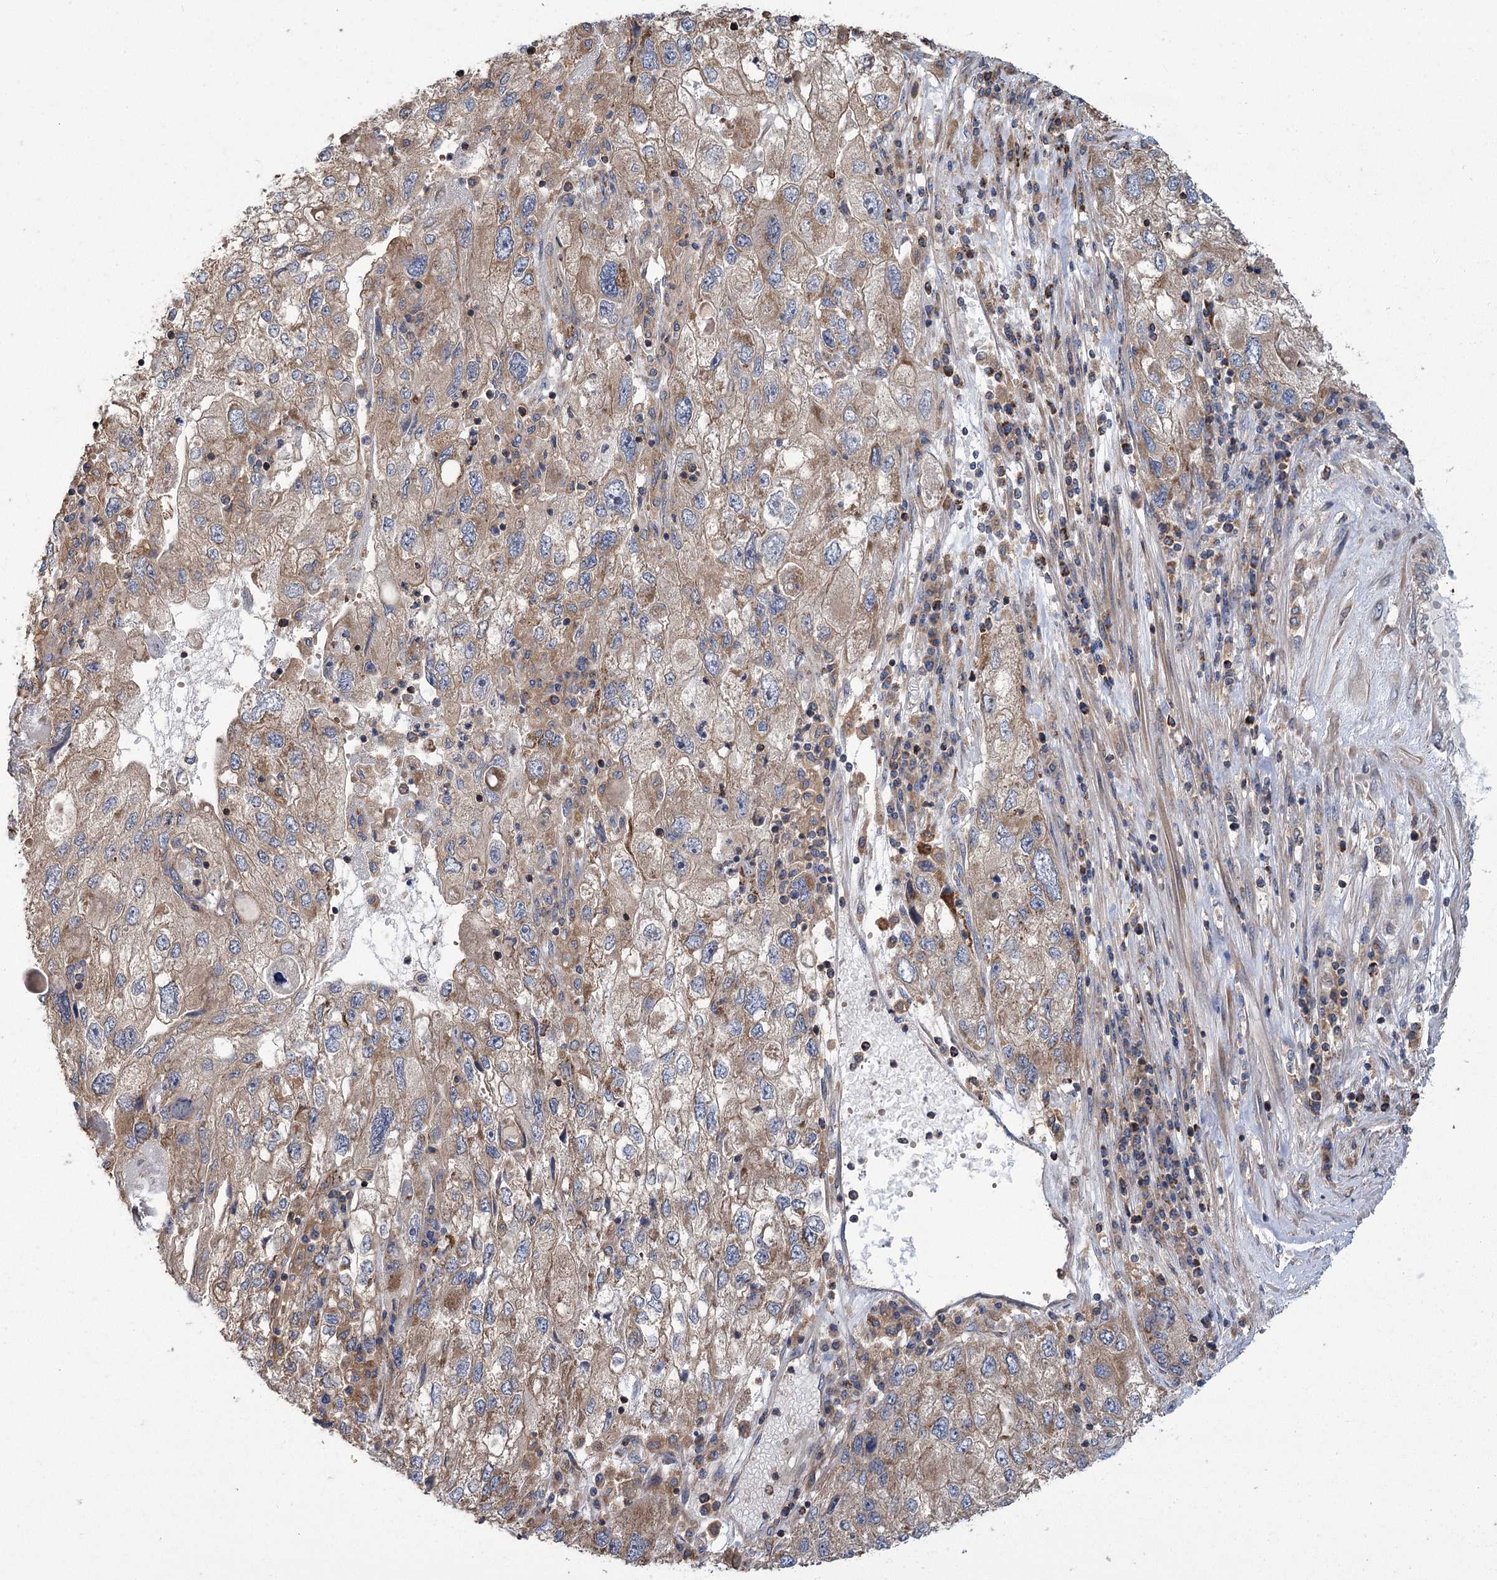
{"staining": {"intensity": "moderate", "quantity": ">75%", "location": "cytoplasmic/membranous"}, "tissue": "endometrial cancer", "cell_type": "Tumor cells", "image_type": "cancer", "snomed": [{"axis": "morphology", "description": "Adenocarcinoma, NOS"}, {"axis": "topography", "description": "Endometrium"}], "caption": "Protein expression analysis of endometrial cancer exhibits moderate cytoplasmic/membranous positivity in about >75% of tumor cells.", "gene": "CARD19", "patient": {"sex": "female", "age": 49}}